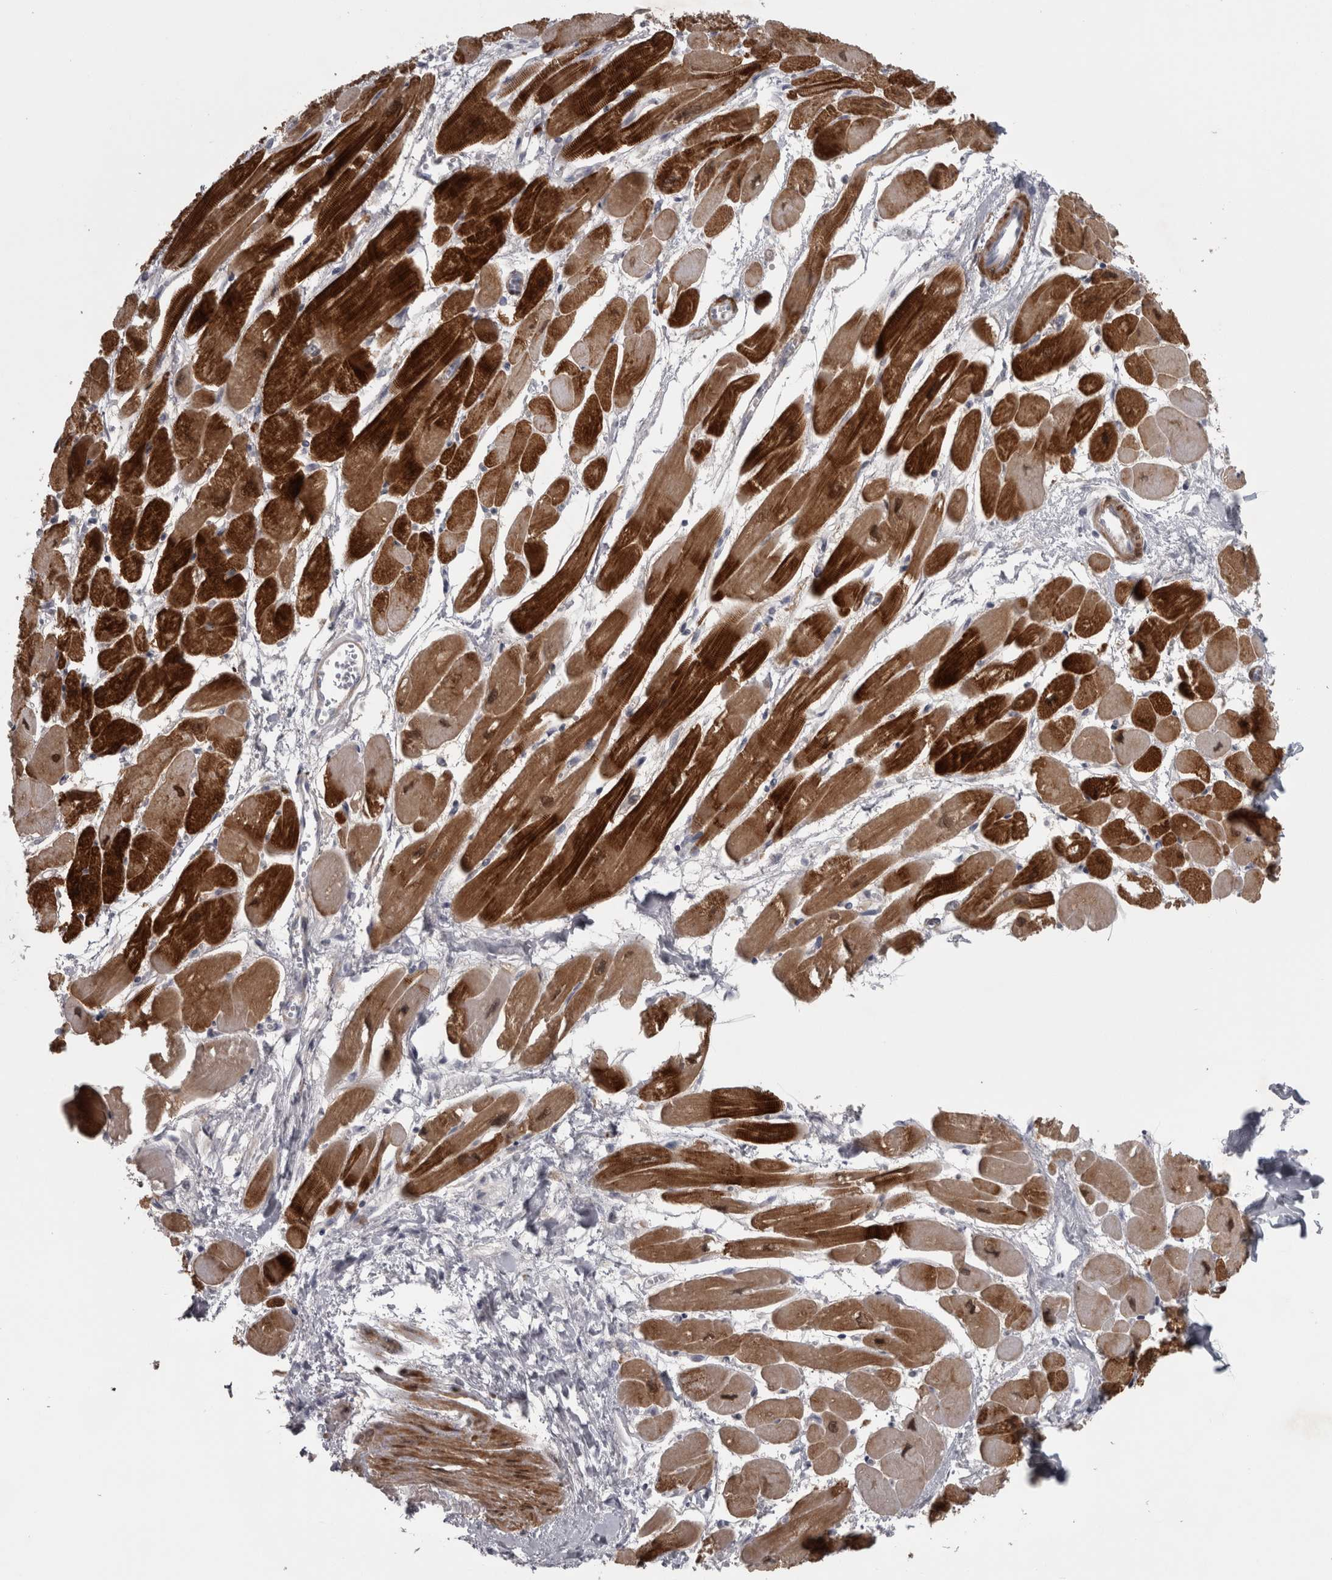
{"staining": {"intensity": "strong", "quantity": ">75%", "location": "cytoplasmic/membranous,nuclear"}, "tissue": "heart muscle", "cell_type": "Cardiomyocytes", "image_type": "normal", "snomed": [{"axis": "morphology", "description": "Normal tissue, NOS"}, {"axis": "topography", "description": "Heart"}], "caption": "The immunohistochemical stain highlights strong cytoplasmic/membranous,nuclear expression in cardiomyocytes of normal heart muscle. The staining was performed using DAB (3,3'-diaminobenzidine) to visualize the protein expression in brown, while the nuclei were stained in blue with hematoxylin (Magnification: 20x).", "gene": "PPP1R12B", "patient": {"sex": "female", "age": 54}}